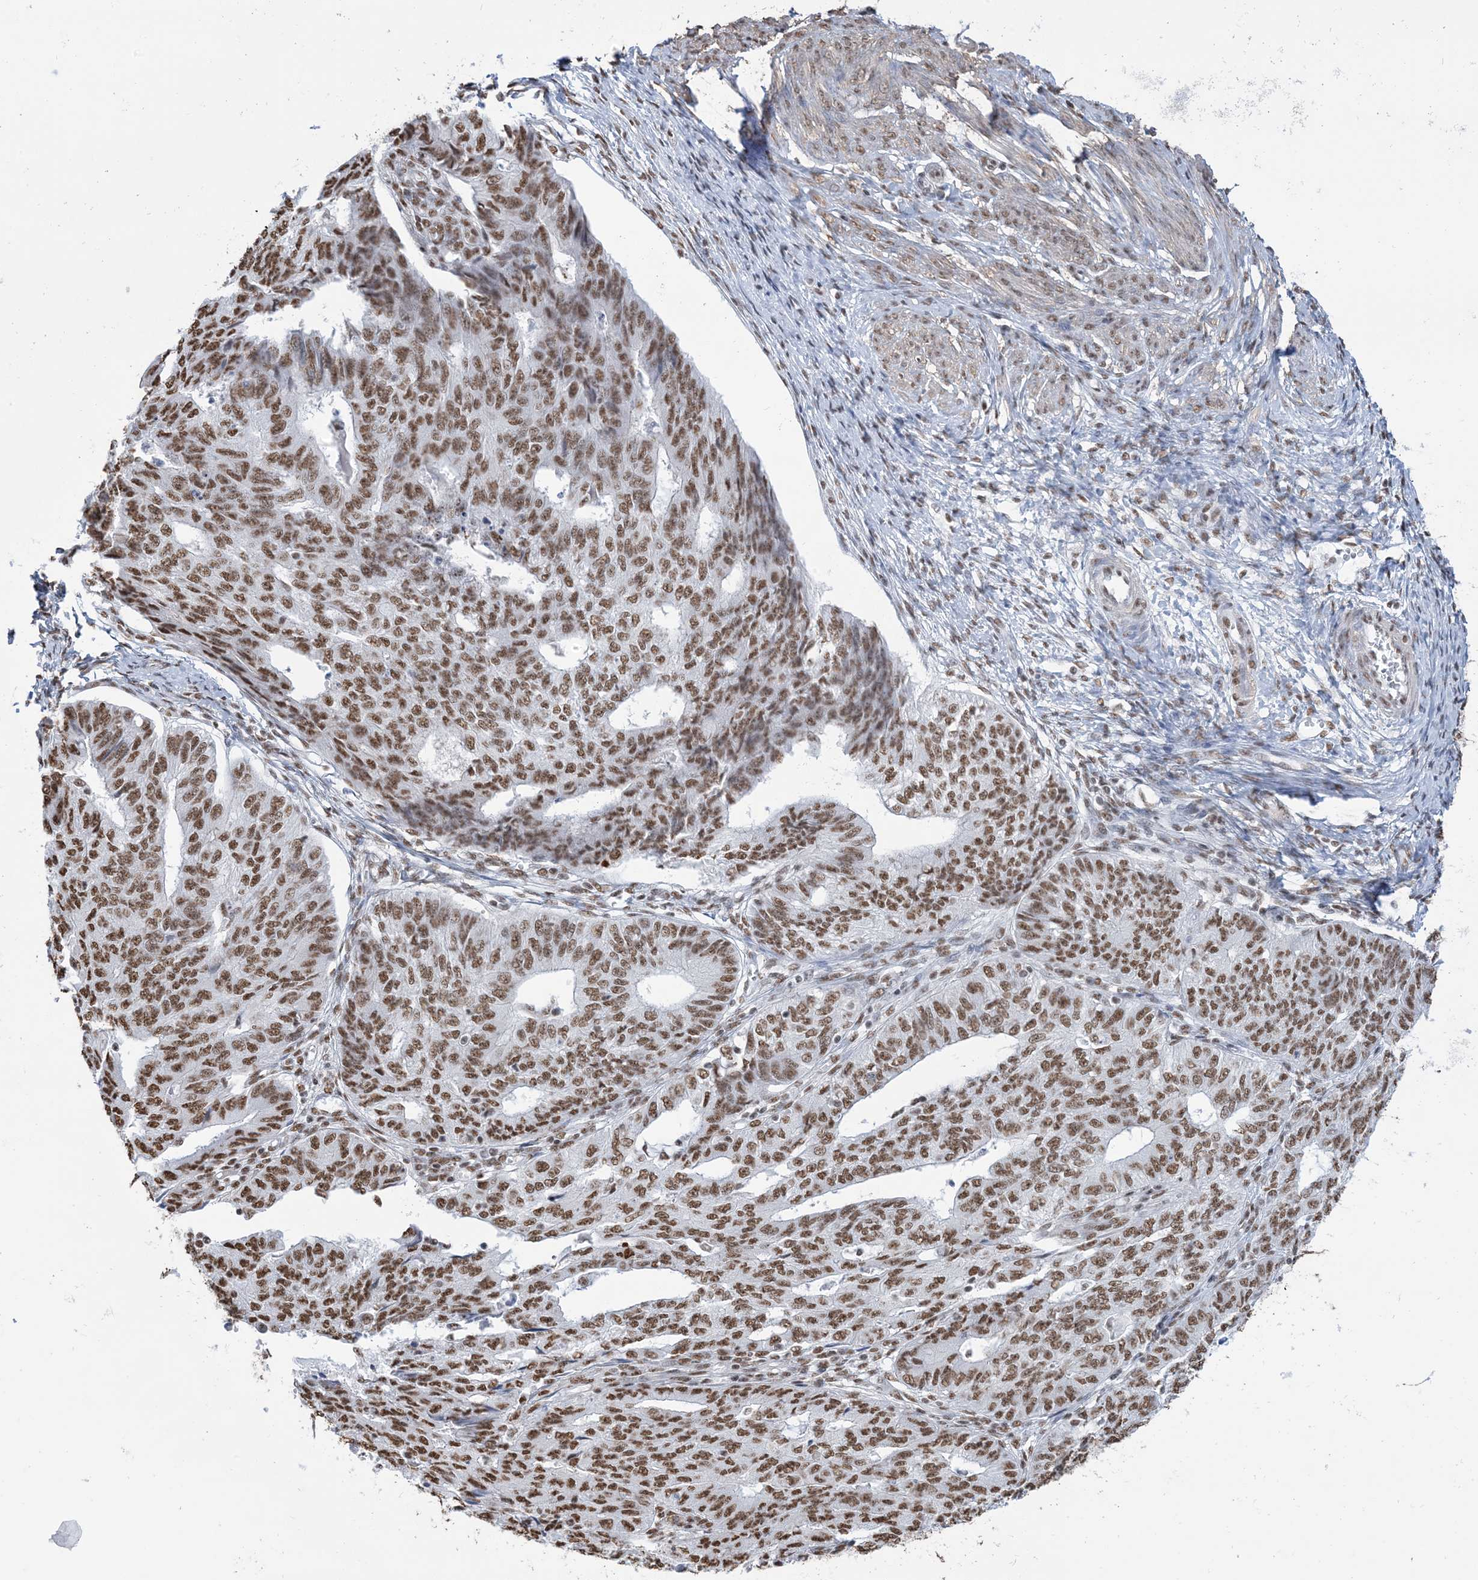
{"staining": {"intensity": "moderate", "quantity": ">75%", "location": "nuclear"}, "tissue": "endometrial cancer", "cell_type": "Tumor cells", "image_type": "cancer", "snomed": [{"axis": "morphology", "description": "Adenocarcinoma, NOS"}, {"axis": "topography", "description": "Endometrium"}], "caption": "About >75% of tumor cells in human endometrial adenocarcinoma display moderate nuclear protein expression as visualized by brown immunohistochemical staining.", "gene": "ZNF792", "patient": {"sex": "female", "age": 32}}